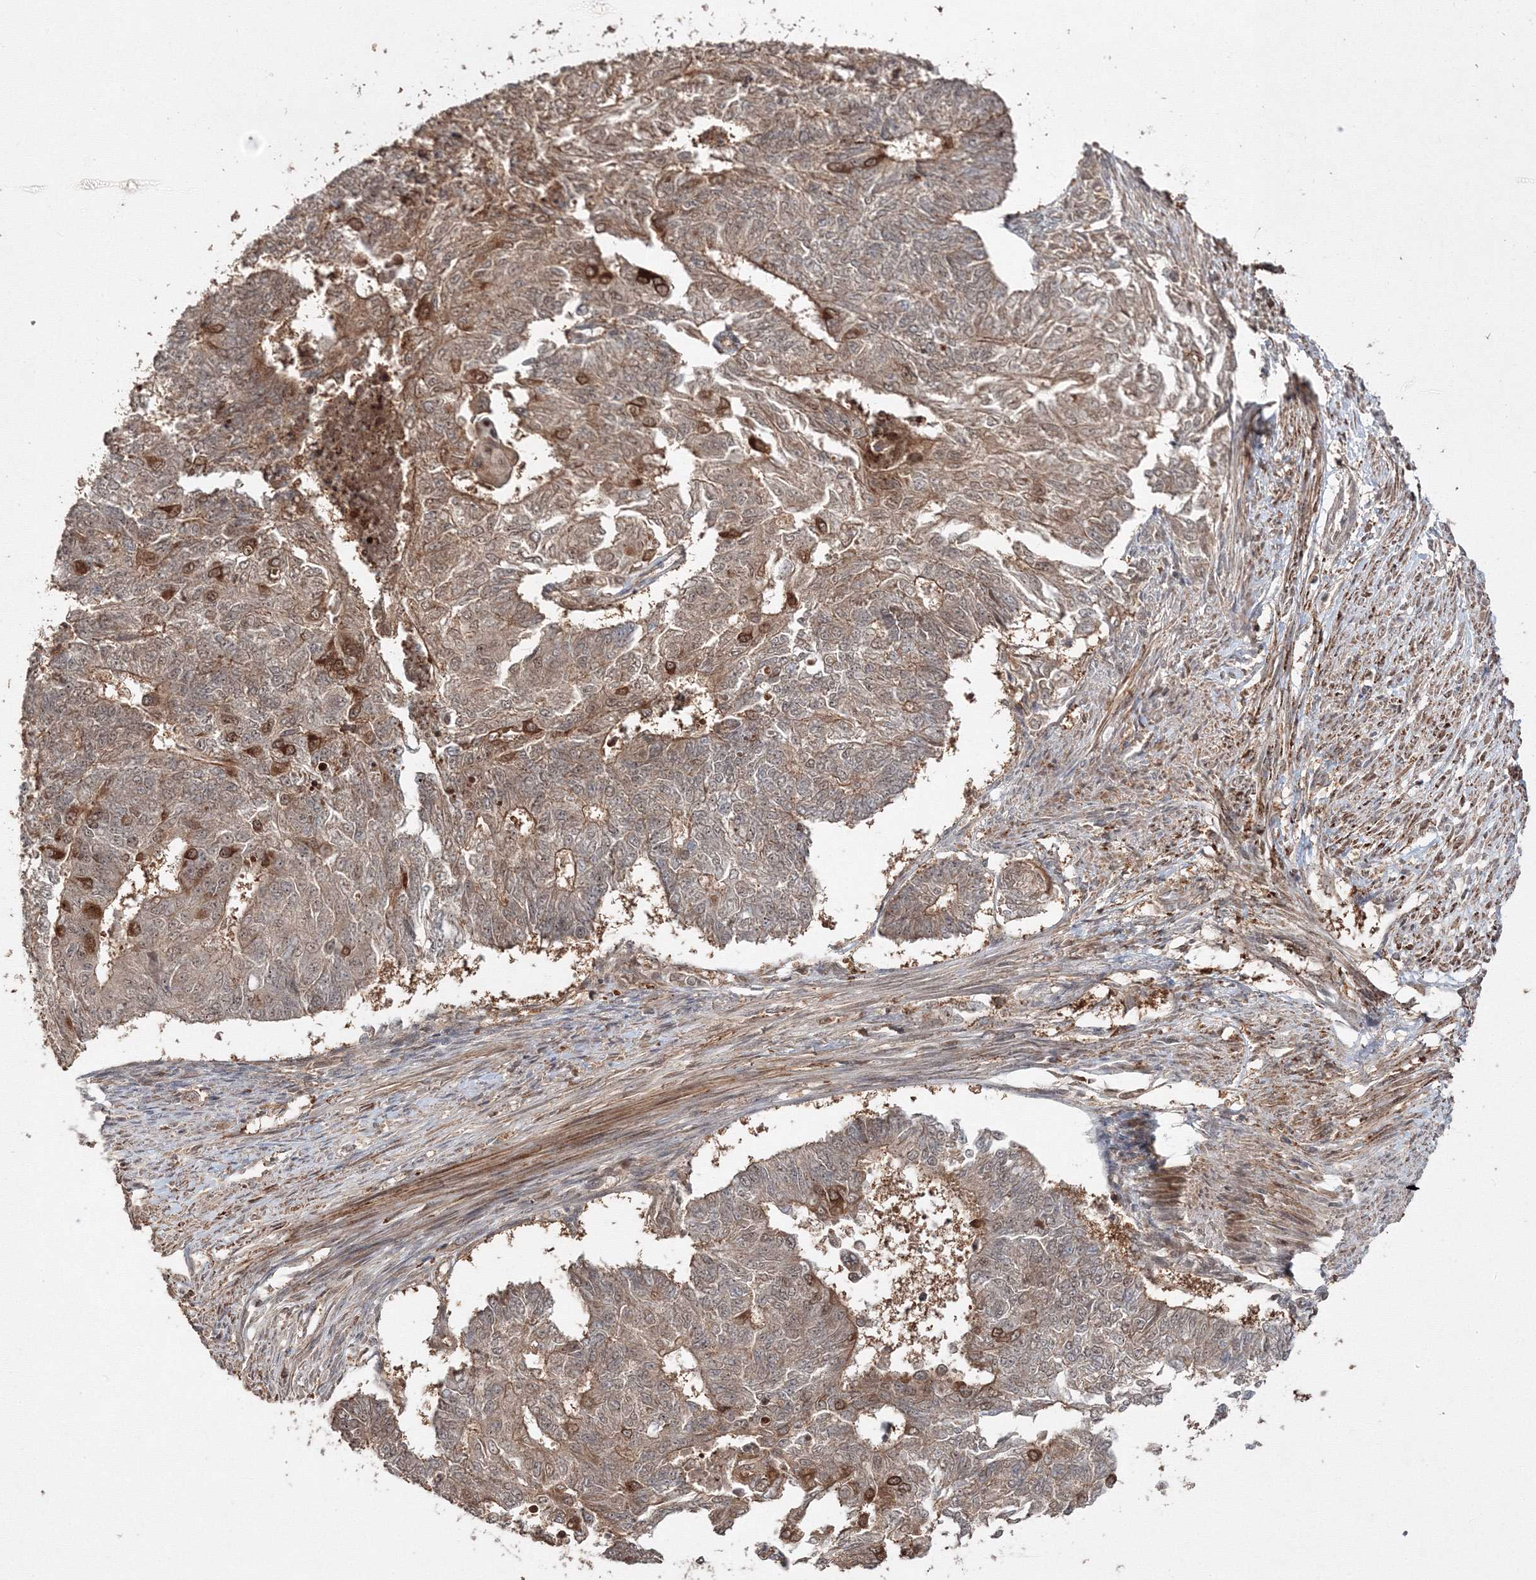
{"staining": {"intensity": "moderate", "quantity": "25%-75%", "location": "cytoplasmic/membranous"}, "tissue": "endometrial cancer", "cell_type": "Tumor cells", "image_type": "cancer", "snomed": [{"axis": "morphology", "description": "Adenocarcinoma, NOS"}, {"axis": "topography", "description": "Endometrium"}], "caption": "Endometrial cancer (adenocarcinoma) was stained to show a protein in brown. There is medium levels of moderate cytoplasmic/membranous staining in approximately 25%-75% of tumor cells.", "gene": "DDO", "patient": {"sex": "female", "age": 32}}